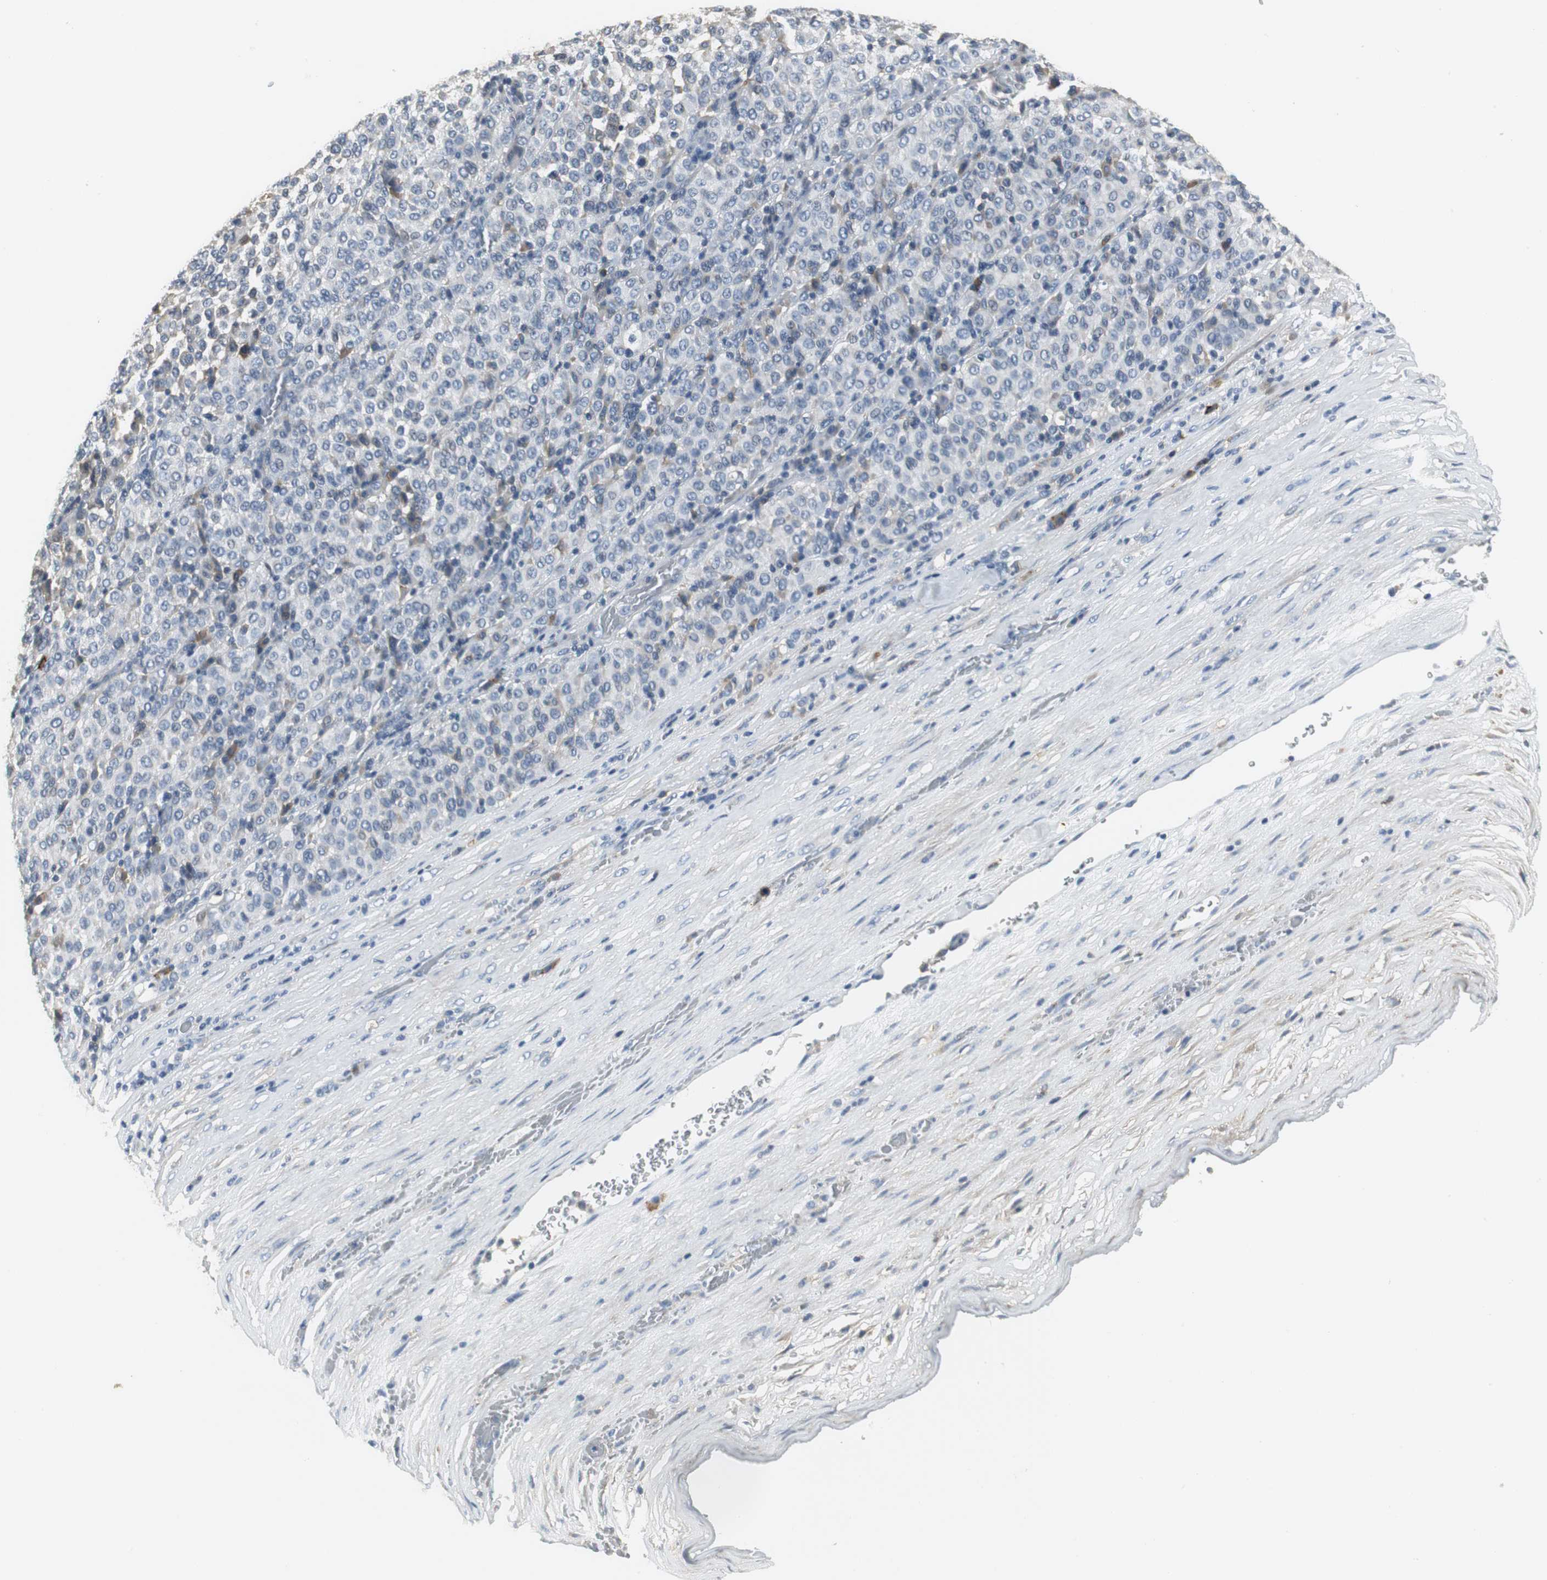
{"staining": {"intensity": "negative", "quantity": "none", "location": "none"}, "tissue": "melanoma", "cell_type": "Tumor cells", "image_type": "cancer", "snomed": [{"axis": "morphology", "description": "Malignant melanoma, Metastatic site"}, {"axis": "topography", "description": "Pancreas"}], "caption": "The image demonstrates no staining of tumor cells in melanoma.", "gene": "SLC2A5", "patient": {"sex": "female", "age": 30}}